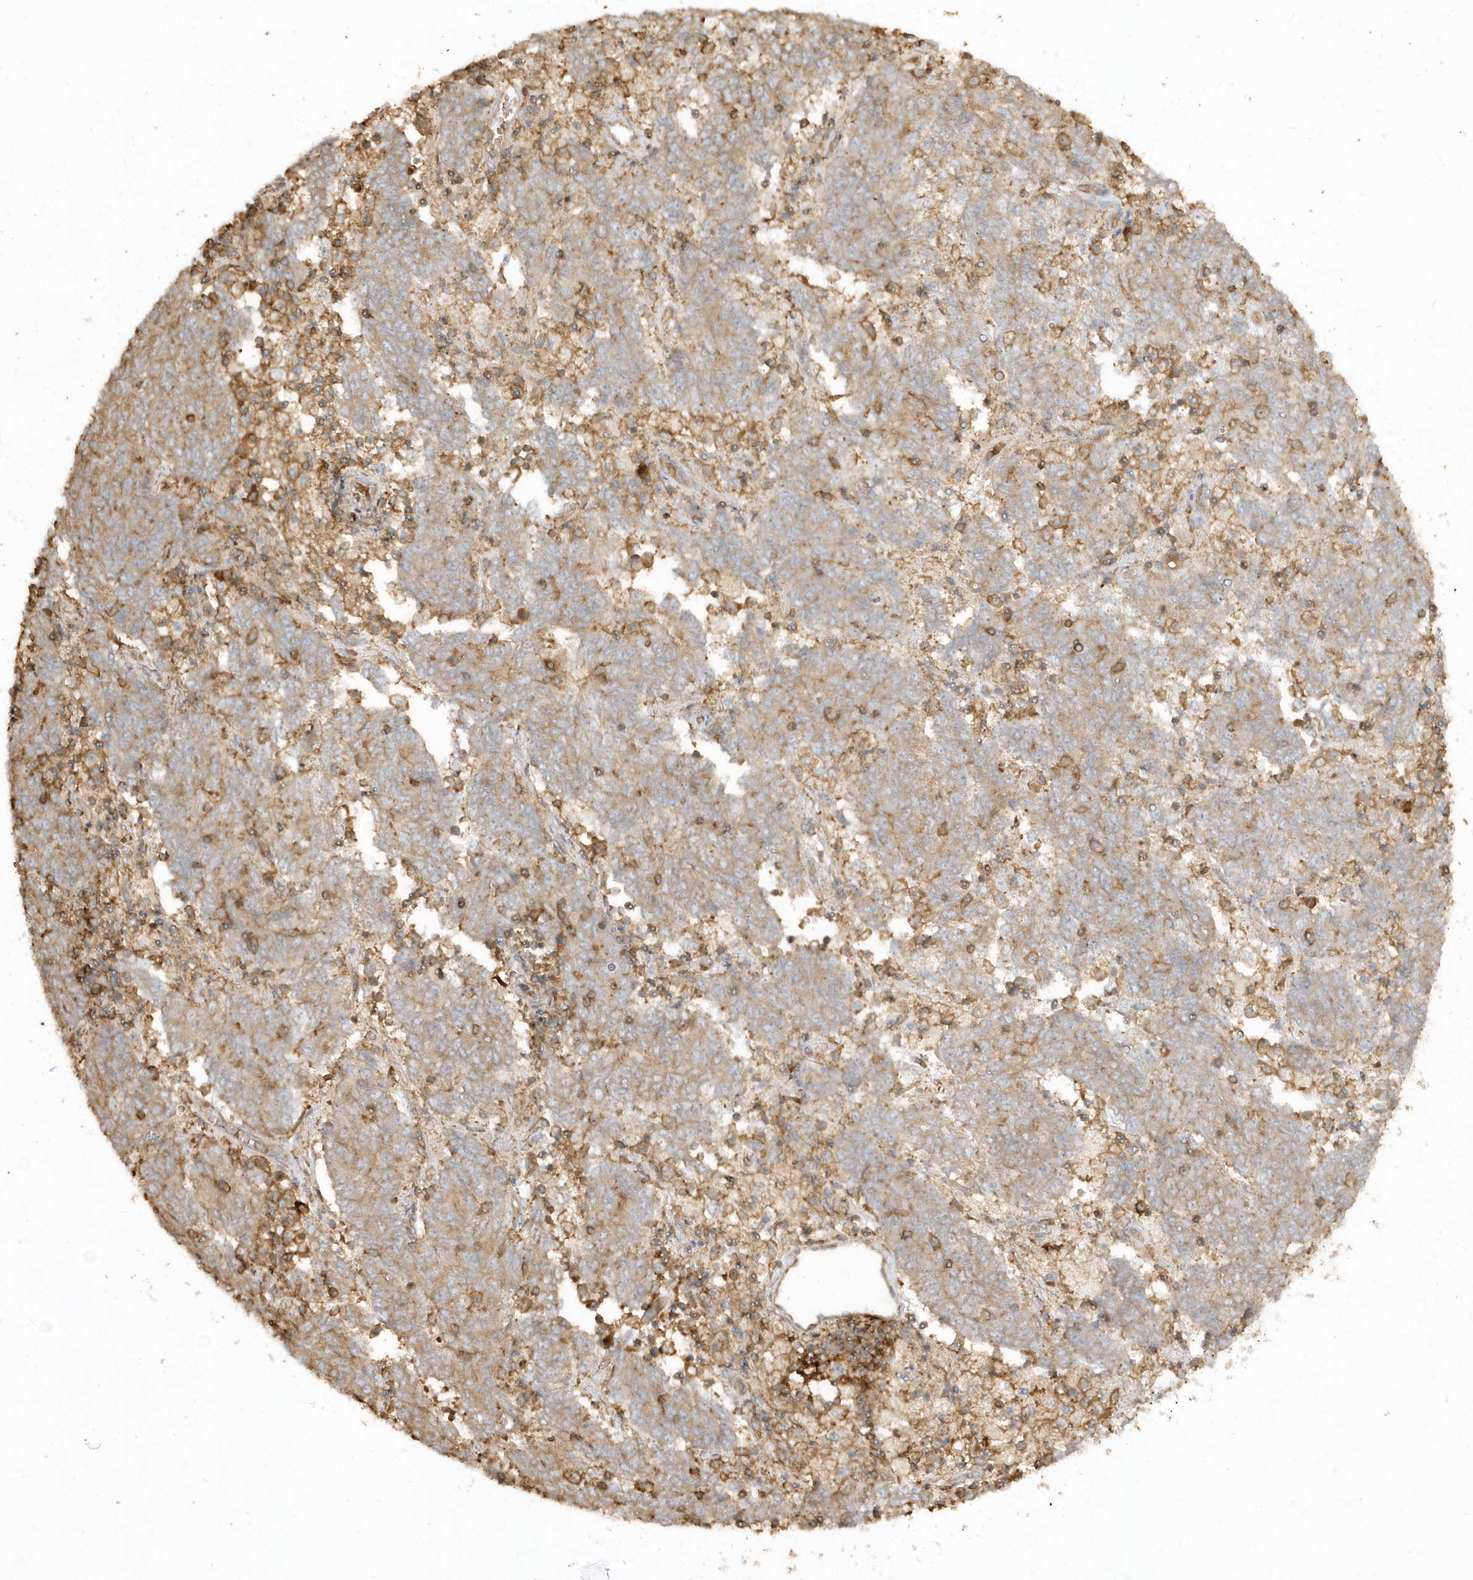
{"staining": {"intensity": "moderate", "quantity": ">75%", "location": "cytoplasmic/membranous"}, "tissue": "endometrial cancer", "cell_type": "Tumor cells", "image_type": "cancer", "snomed": [{"axis": "morphology", "description": "Adenocarcinoma, NOS"}, {"axis": "topography", "description": "Endometrium"}], "caption": "Immunohistochemistry (IHC) (DAB) staining of human endometrial cancer displays moderate cytoplasmic/membranous protein expression in approximately >75% of tumor cells.", "gene": "ZBTB8A", "patient": {"sex": "female", "age": 80}}